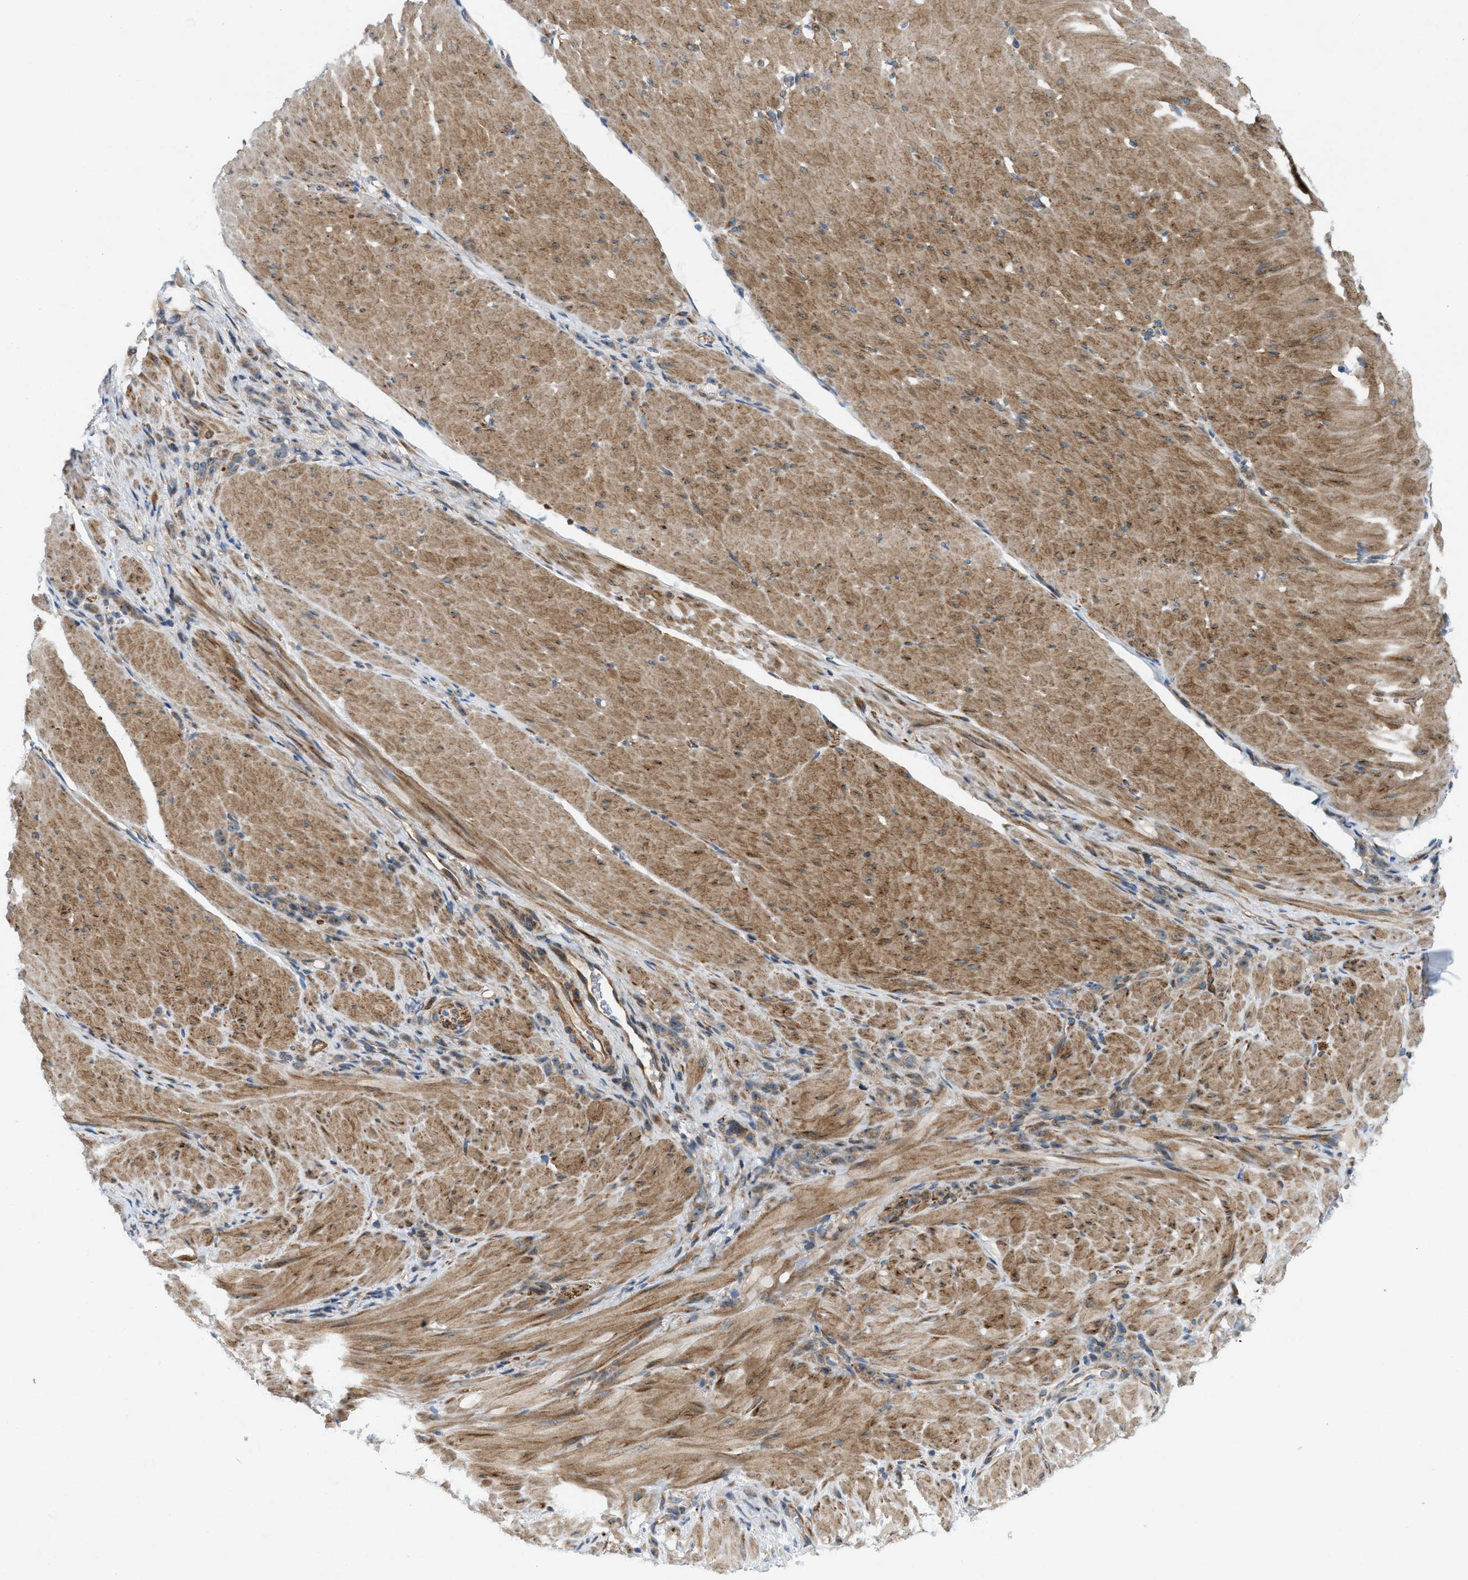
{"staining": {"intensity": "weak", "quantity": ">75%", "location": "cytoplasmic/membranous"}, "tissue": "stomach cancer", "cell_type": "Tumor cells", "image_type": "cancer", "snomed": [{"axis": "morphology", "description": "Normal tissue, NOS"}, {"axis": "morphology", "description": "Adenocarcinoma, NOS"}, {"axis": "topography", "description": "Stomach"}], "caption": "Adenocarcinoma (stomach) stained for a protein demonstrates weak cytoplasmic/membranous positivity in tumor cells.", "gene": "CYB5D1", "patient": {"sex": "male", "age": 82}}